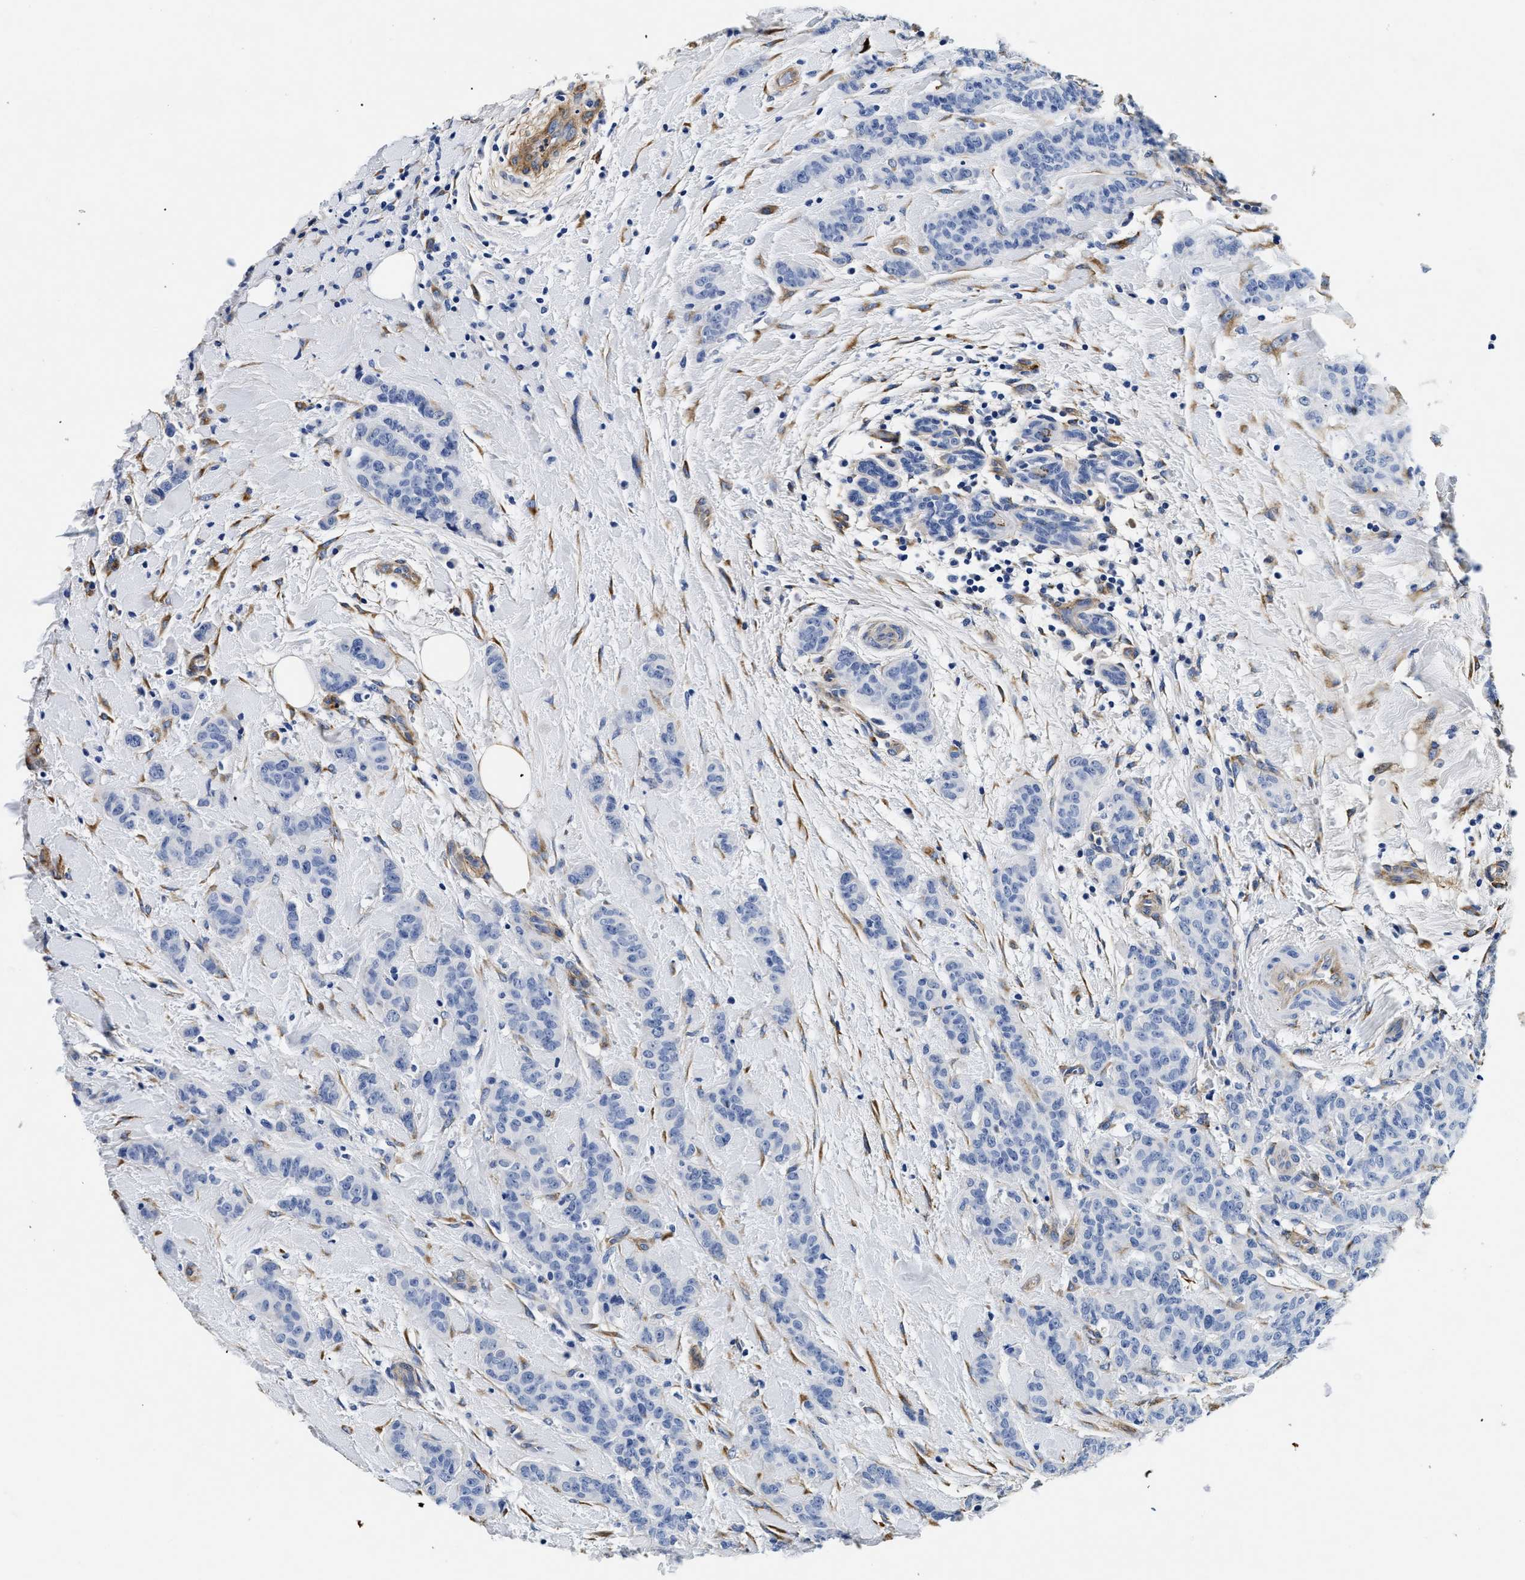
{"staining": {"intensity": "negative", "quantity": "none", "location": "none"}, "tissue": "breast cancer", "cell_type": "Tumor cells", "image_type": "cancer", "snomed": [{"axis": "morphology", "description": "Normal tissue, NOS"}, {"axis": "morphology", "description": "Duct carcinoma"}, {"axis": "topography", "description": "Breast"}], "caption": "Invasive ductal carcinoma (breast) was stained to show a protein in brown. There is no significant expression in tumor cells.", "gene": "LAMA3", "patient": {"sex": "female", "age": 40}}